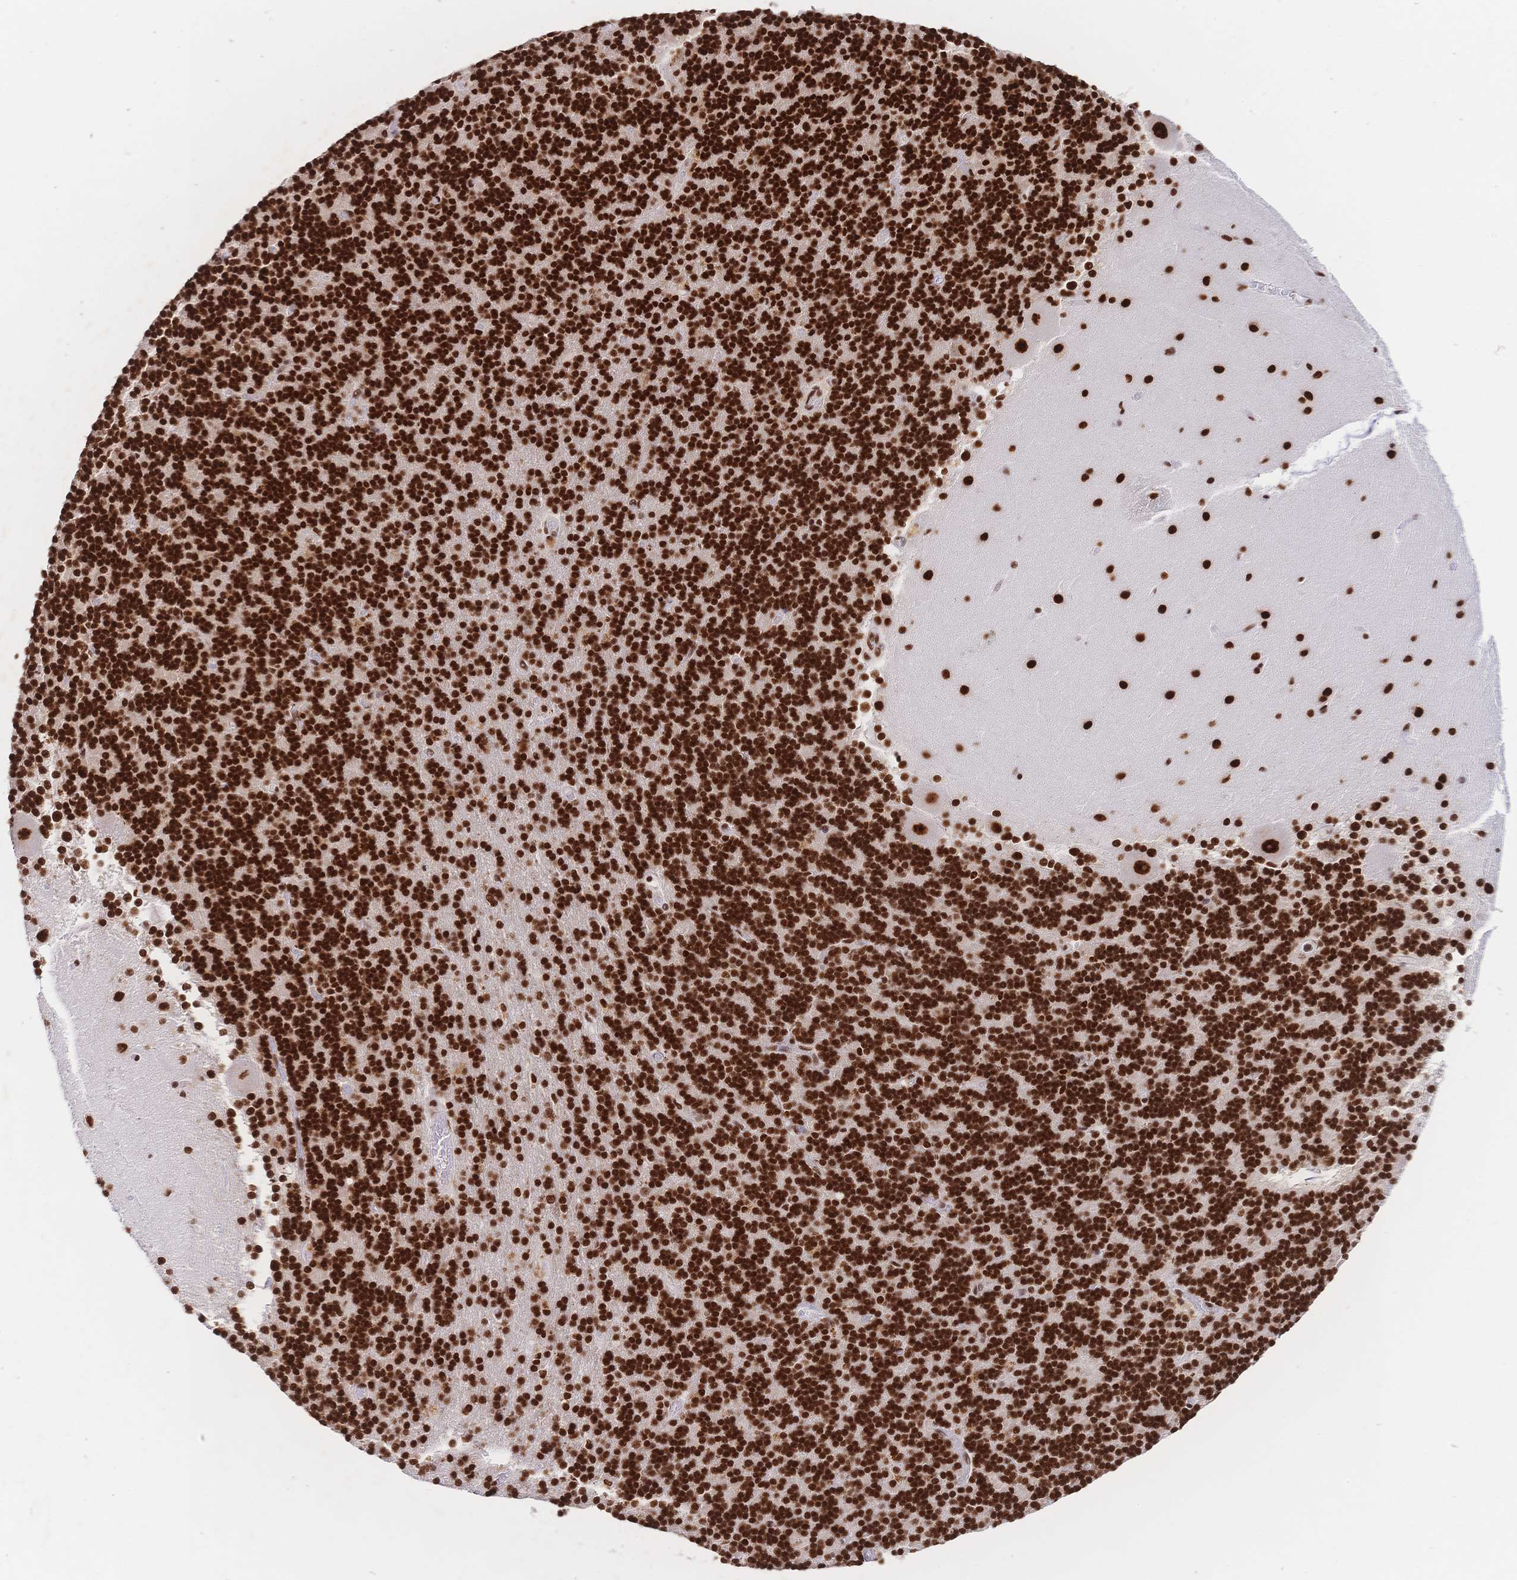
{"staining": {"intensity": "strong", "quantity": ">75%", "location": "nuclear"}, "tissue": "cerebellum", "cell_type": "Cells in granular layer", "image_type": "normal", "snomed": [{"axis": "morphology", "description": "Normal tissue, NOS"}, {"axis": "topography", "description": "Cerebellum"}], "caption": "Protein expression analysis of unremarkable cerebellum exhibits strong nuclear expression in about >75% of cells in granular layer. (DAB = brown stain, brightfield microscopy at high magnification).", "gene": "SRSF1", "patient": {"sex": "female", "age": 54}}